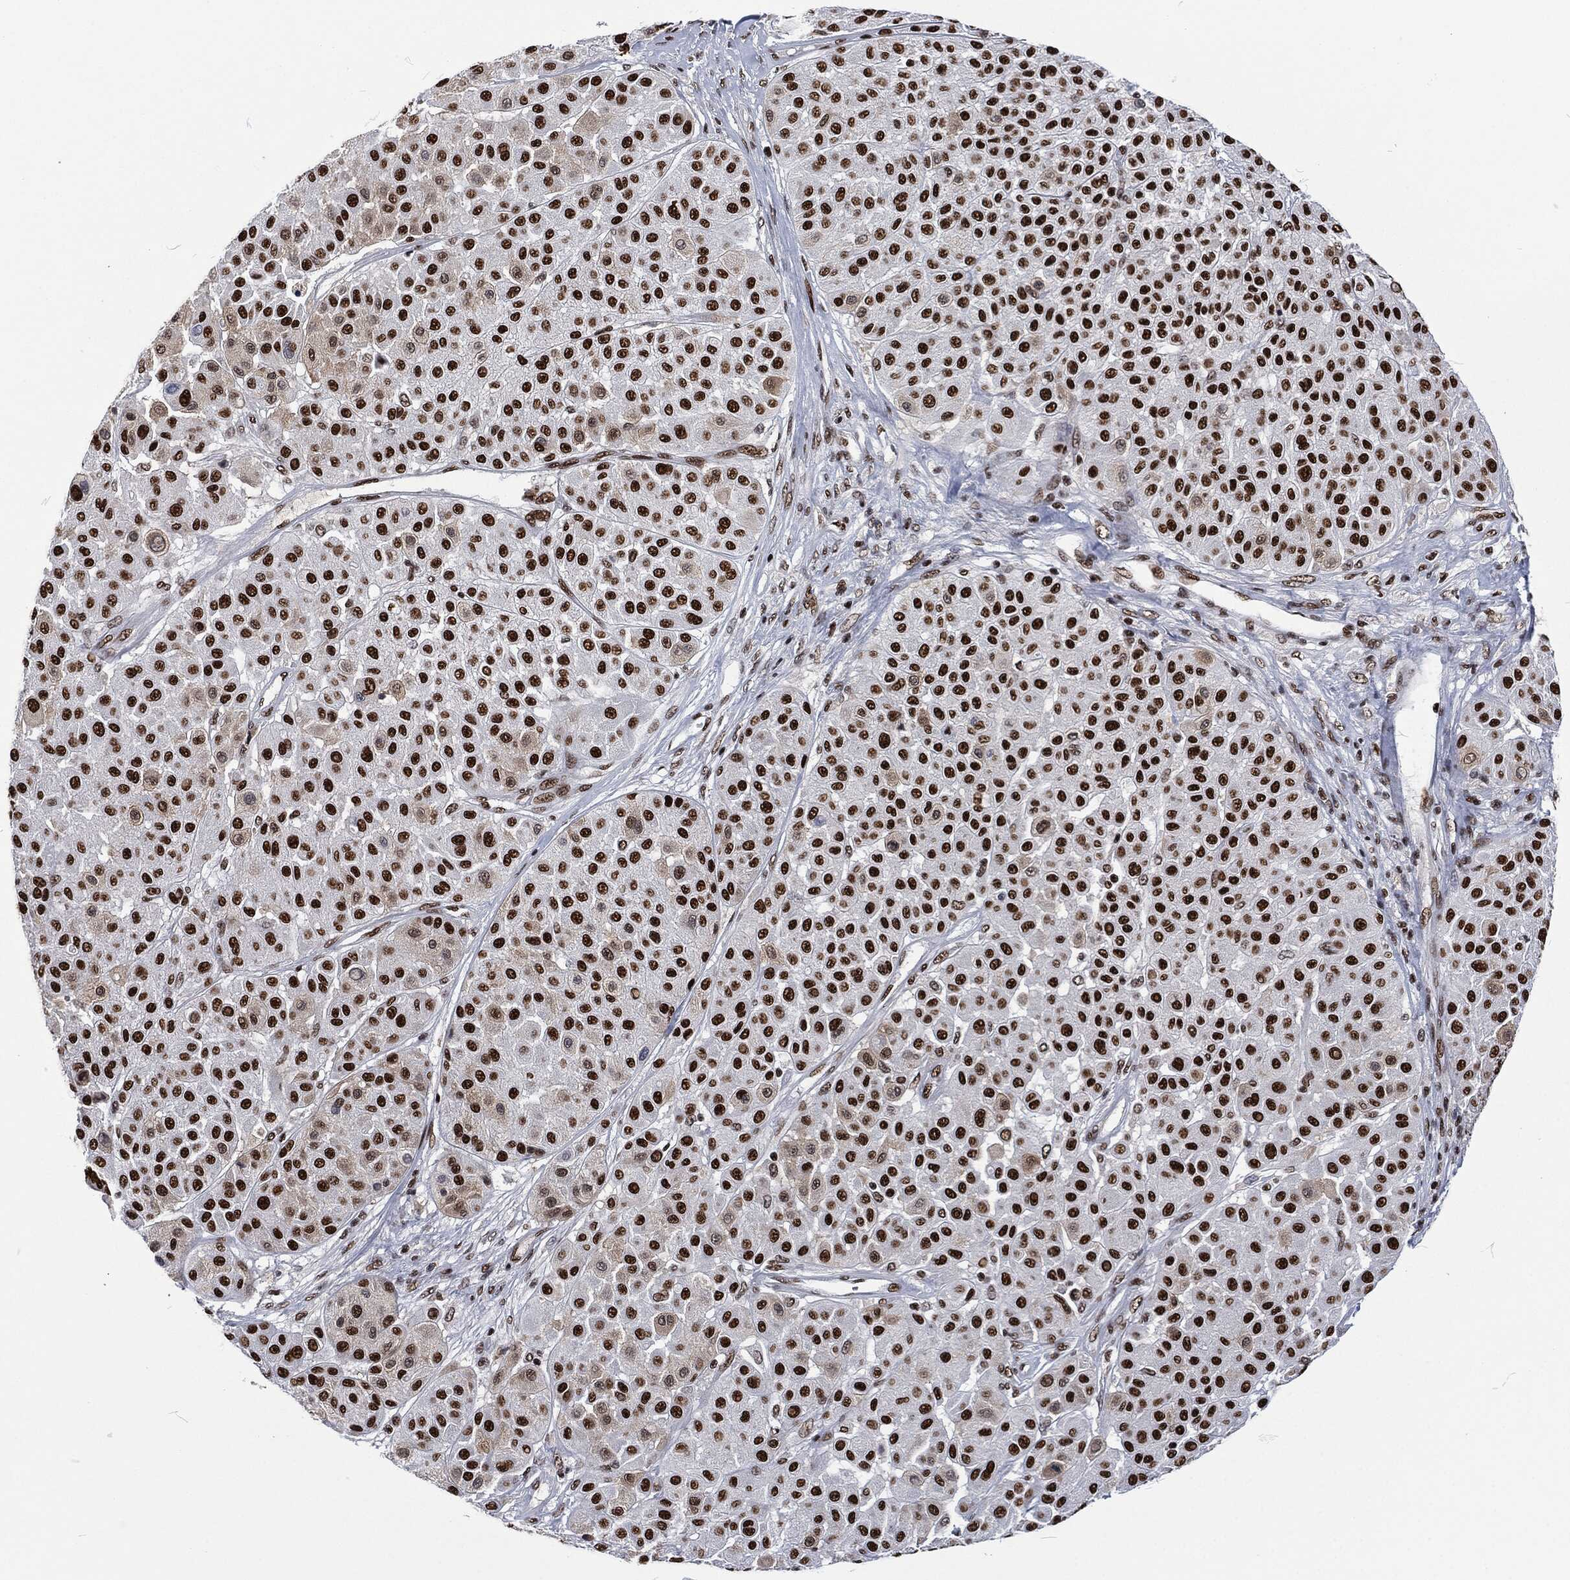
{"staining": {"intensity": "strong", "quantity": ">75%", "location": "nuclear"}, "tissue": "melanoma", "cell_type": "Tumor cells", "image_type": "cancer", "snomed": [{"axis": "morphology", "description": "Malignant melanoma, Metastatic site"}, {"axis": "topography", "description": "Smooth muscle"}], "caption": "Protein analysis of malignant melanoma (metastatic site) tissue reveals strong nuclear positivity in approximately >75% of tumor cells. The staining was performed using DAB (3,3'-diaminobenzidine), with brown indicating positive protein expression. Nuclei are stained blue with hematoxylin.", "gene": "DCPS", "patient": {"sex": "male", "age": 41}}